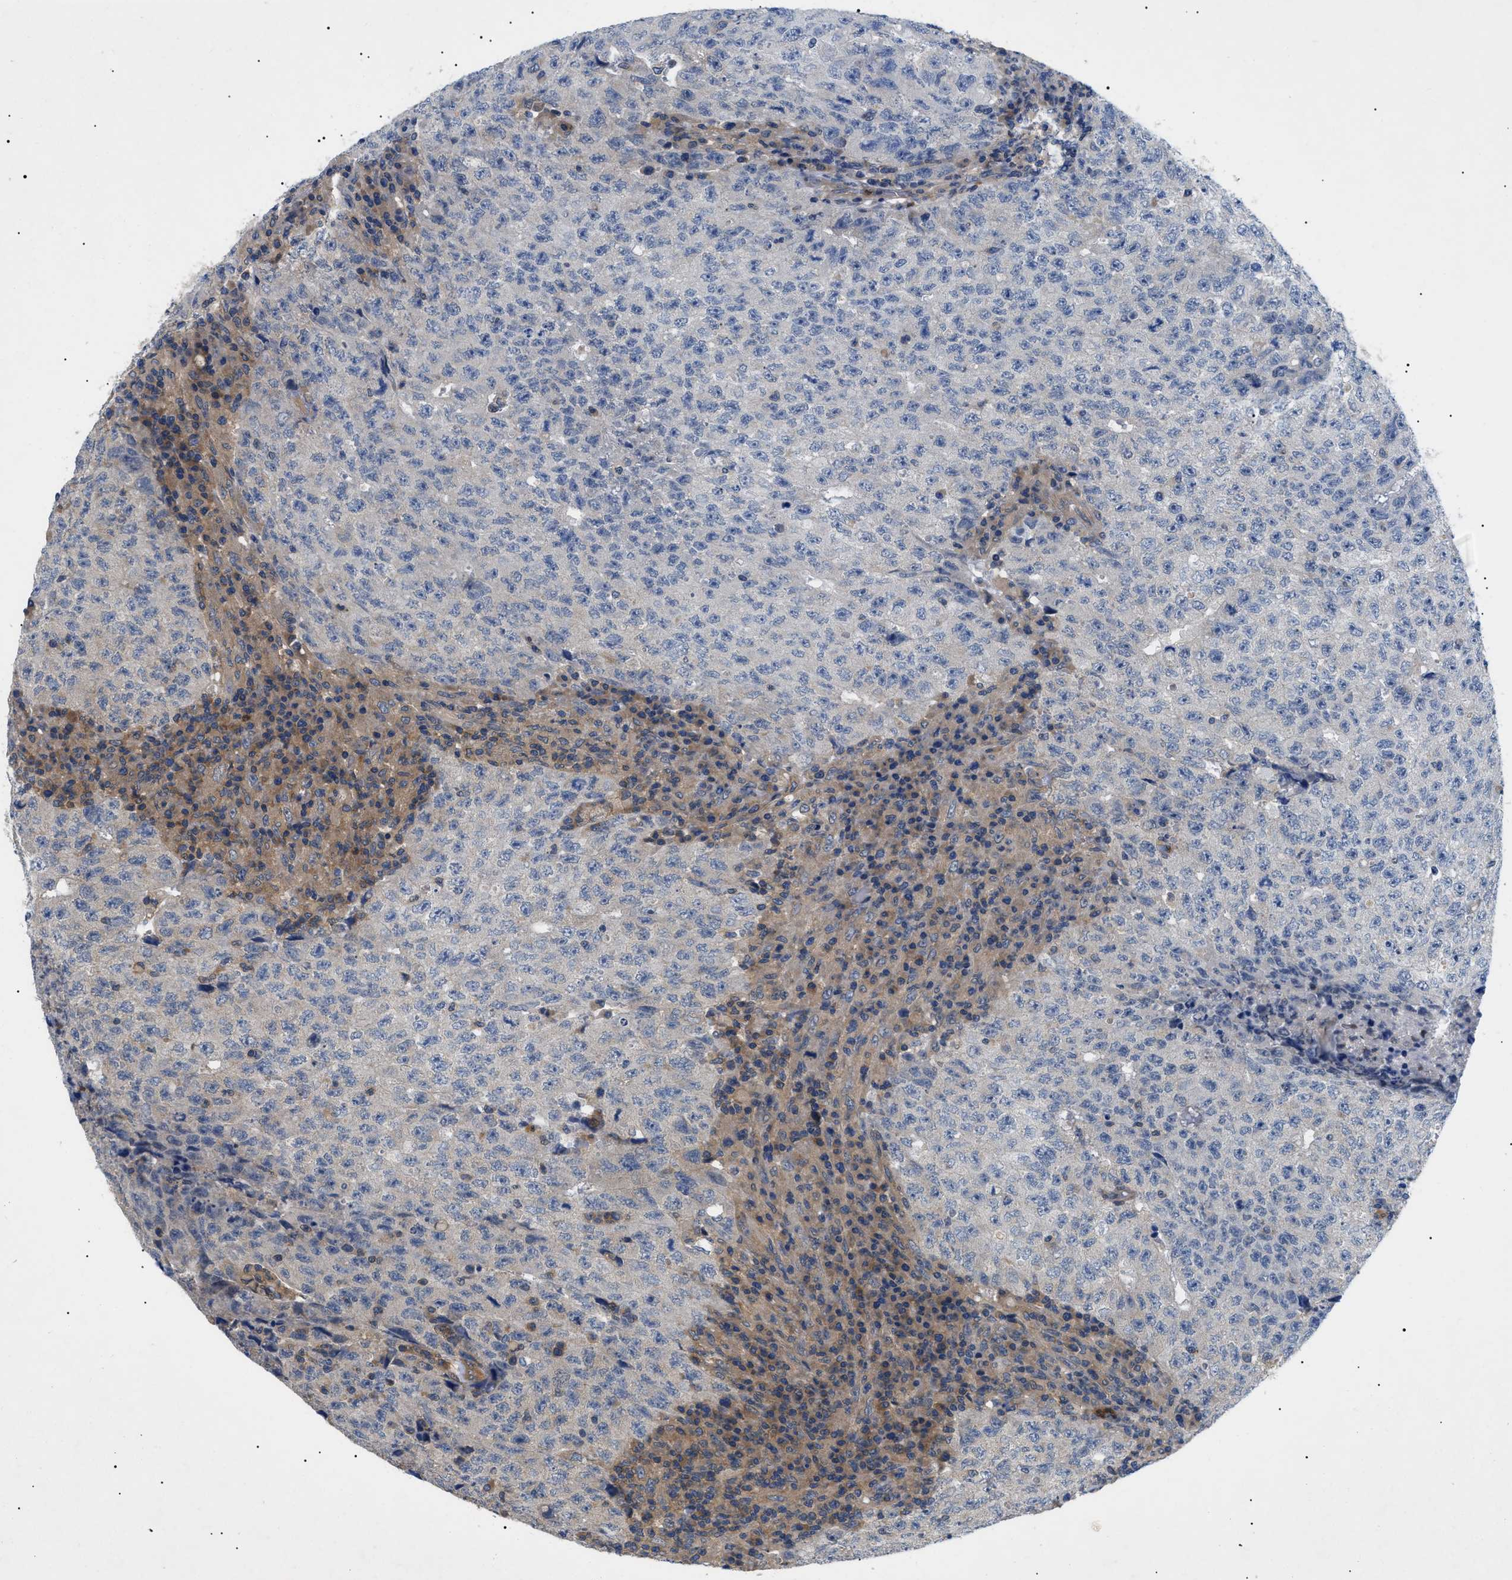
{"staining": {"intensity": "weak", "quantity": "<25%", "location": "cytoplasmic/membranous"}, "tissue": "testis cancer", "cell_type": "Tumor cells", "image_type": "cancer", "snomed": [{"axis": "morphology", "description": "Necrosis, NOS"}, {"axis": "morphology", "description": "Carcinoma, Embryonal, NOS"}, {"axis": "topography", "description": "Testis"}], "caption": "DAB immunohistochemical staining of human embryonal carcinoma (testis) exhibits no significant positivity in tumor cells. Nuclei are stained in blue.", "gene": "RIPK1", "patient": {"sex": "male", "age": 19}}